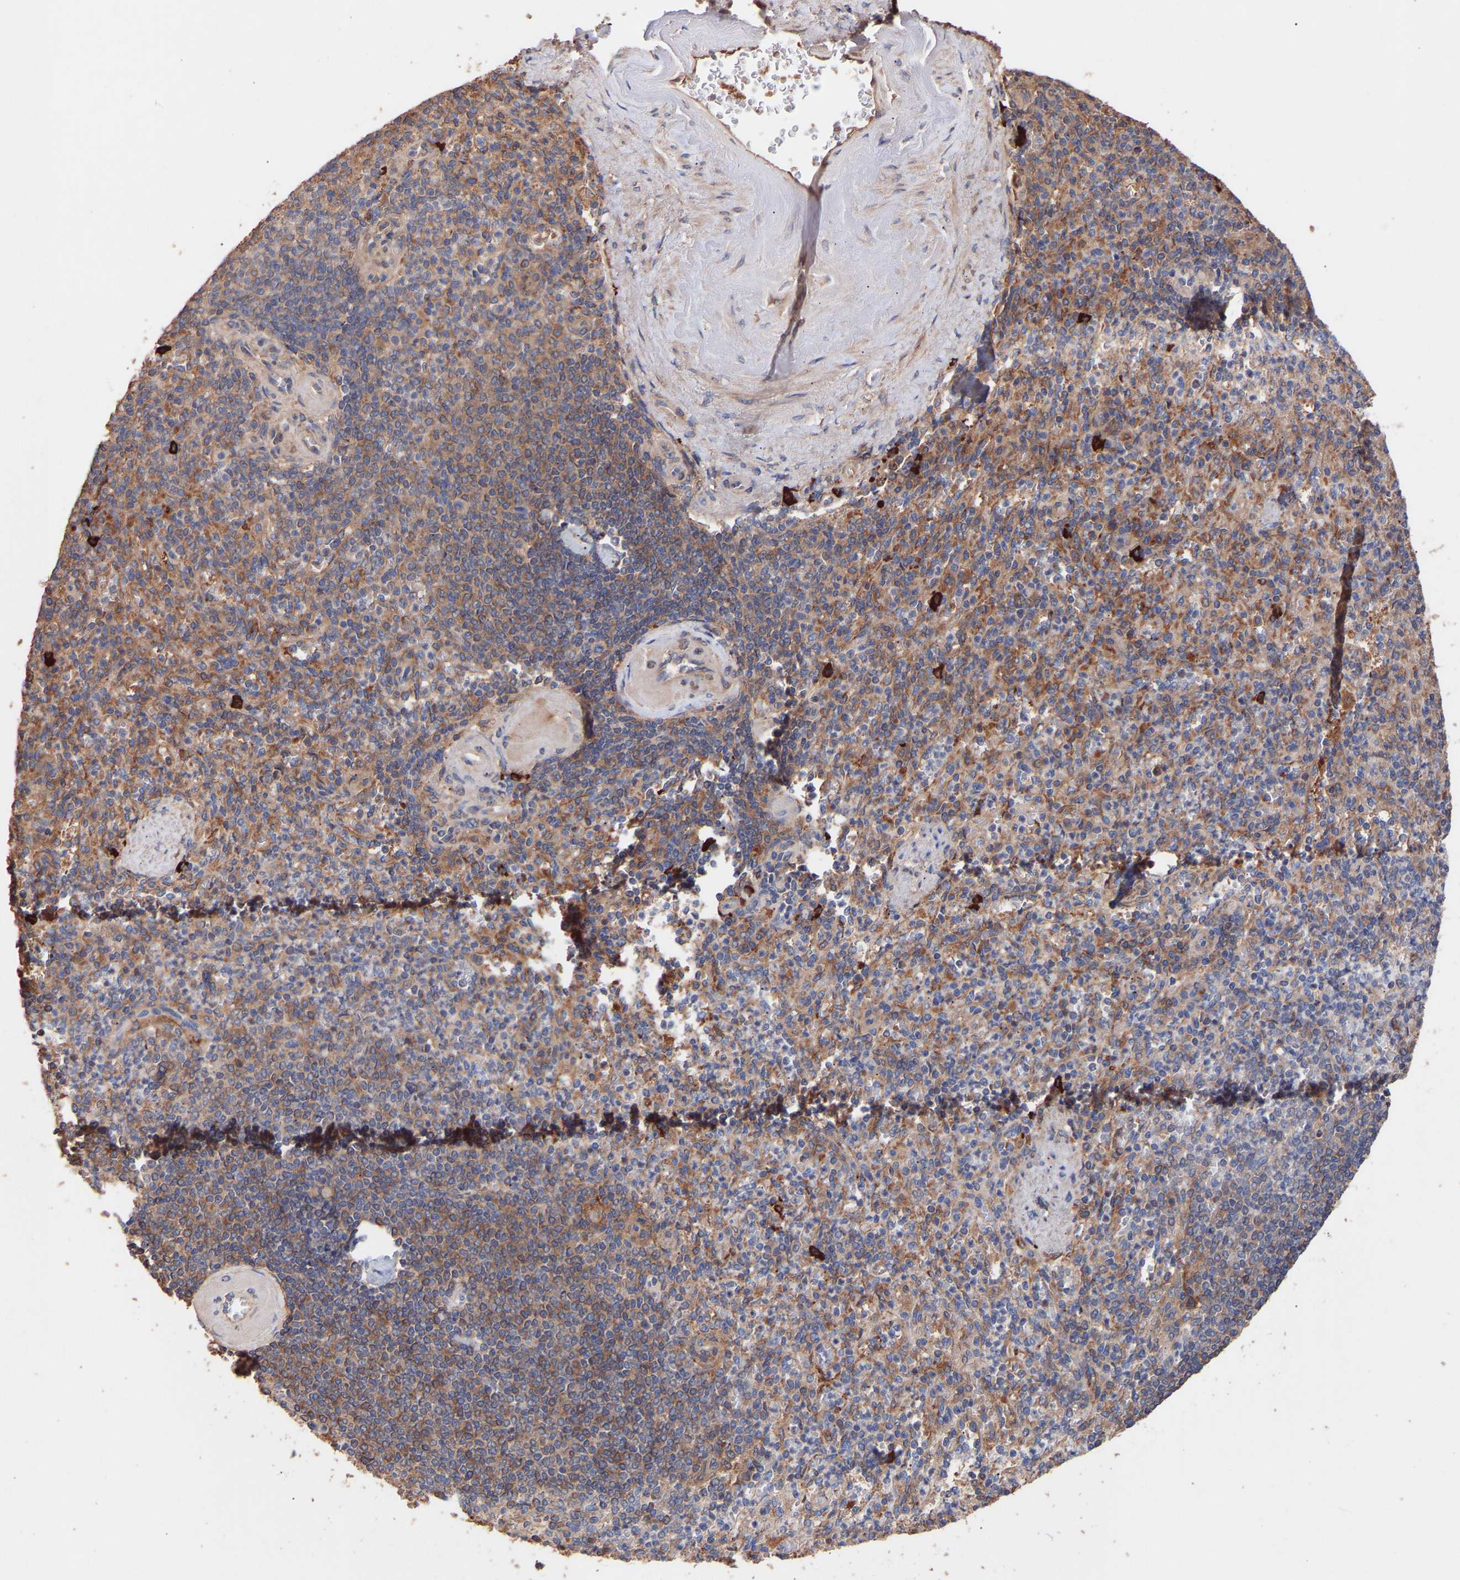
{"staining": {"intensity": "moderate", "quantity": "25%-75%", "location": "cytoplasmic/membranous"}, "tissue": "spleen", "cell_type": "Cells in red pulp", "image_type": "normal", "snomed": [{"axis": "morphology", "description": "Normal tissue, NOS"}, {"axis": "topography", "description": "Spleen"}], "caption": "A high-resolution histopathology image shows immunohistochemistry staining of normal spleen, which reveals moderate cytoplasmic/membranous positivity in approximately 25%-75% of cells in red pulp.", "gene": "TMEM268", "patient": {"sex": "female", "age": 74}}